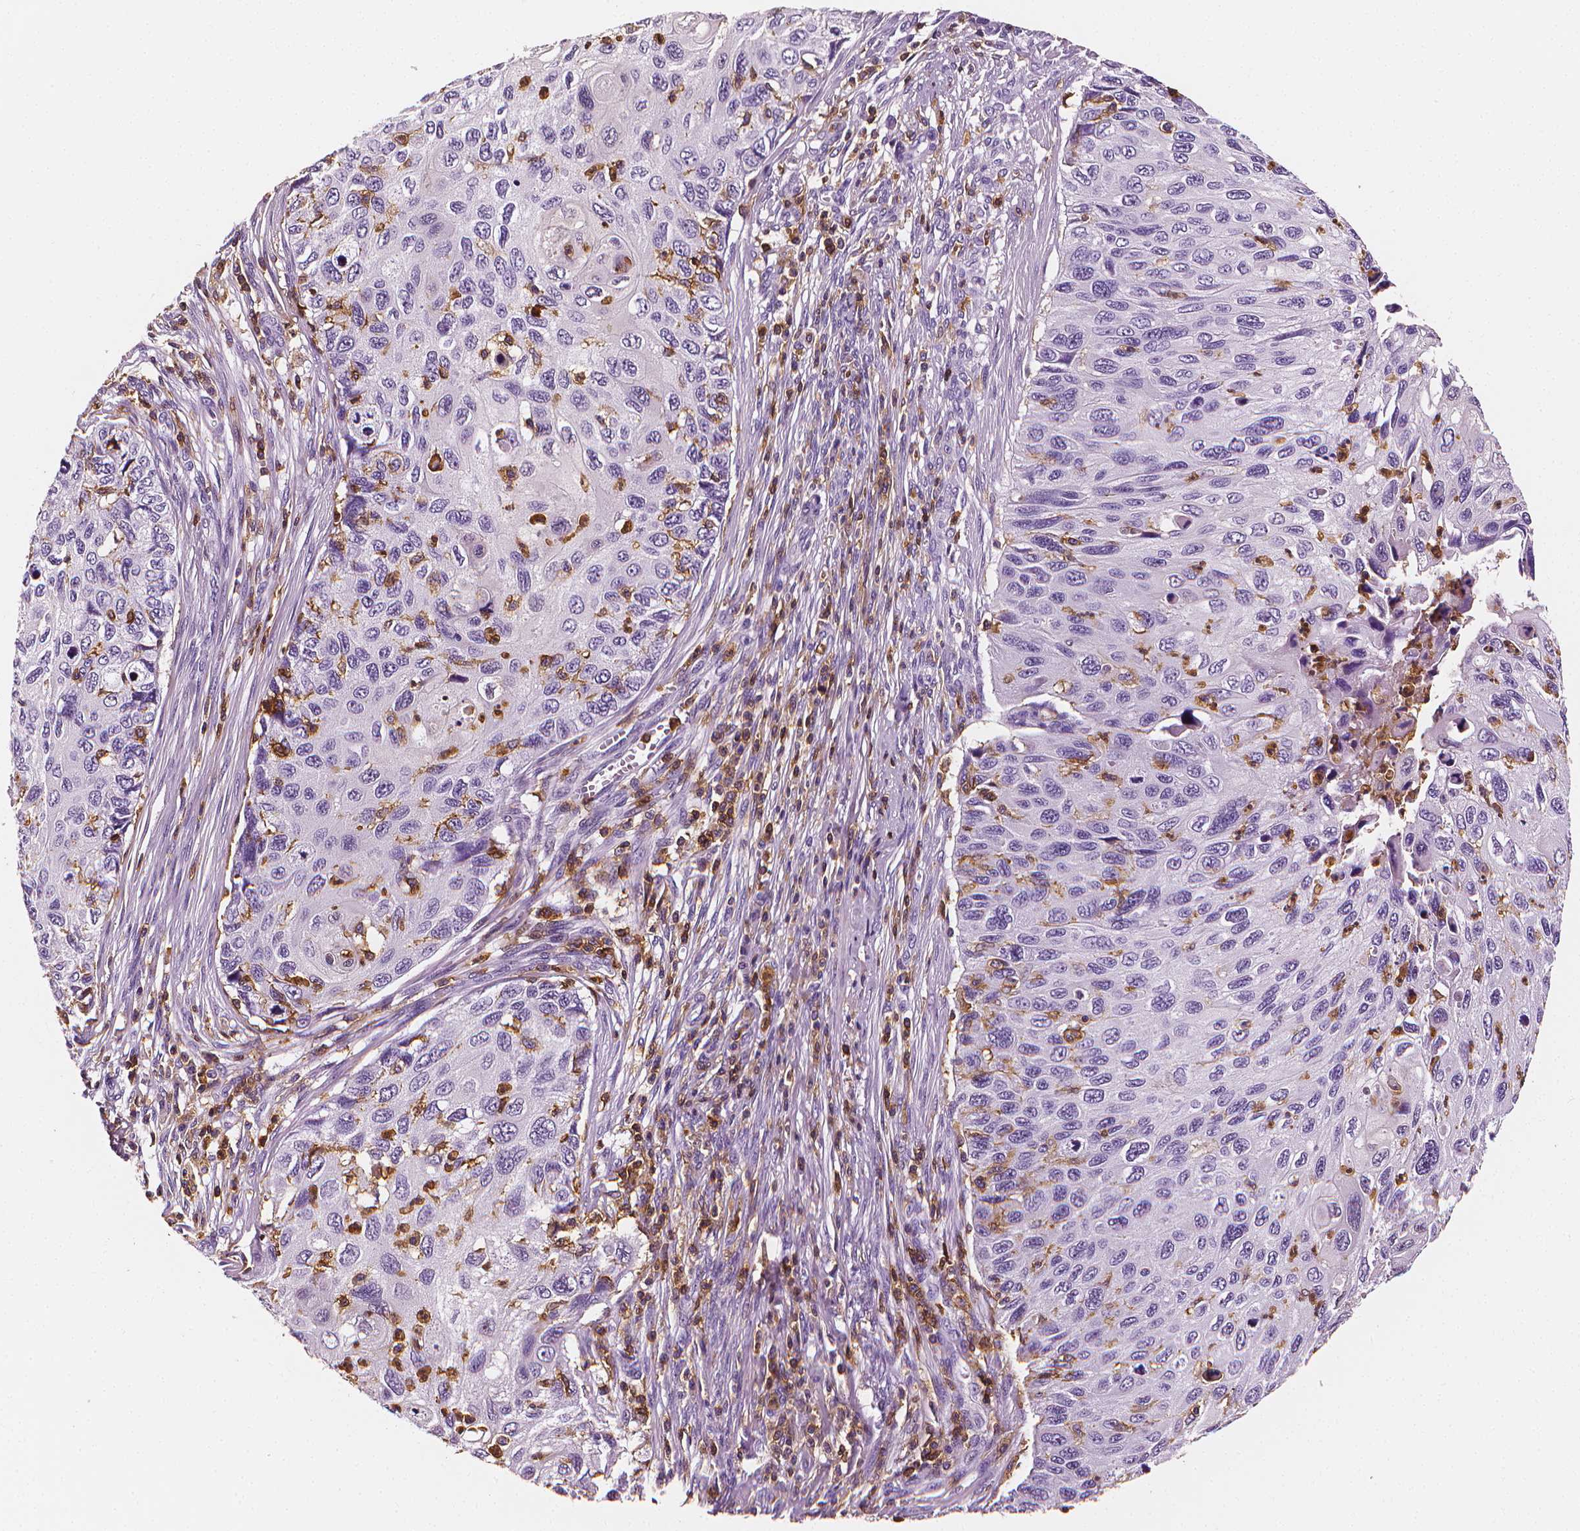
{"staining": {"intensity": "negative", "quantity": "none", "location": "none"}, "tissue": "cervical cancer", "cell_type": "Tumor cells", "image_type": "cancer", "snomed": [{"axis": "morphology", "description": "Squamous cell carcinoma, NOS"}, {"axis": "topography", "description": "Cervix"}], "caption": "Immunohistochemistry (IHC) image of neoplastic tissue: cervical cancer stained with DAB (3,3'-diaminobenzidine) displays no significant protein expression in tumor cells. (DAB immunohistochemistry, high magnification).", "gene": "PTPRC", "patient": {"sex": "female", "age": 70}}